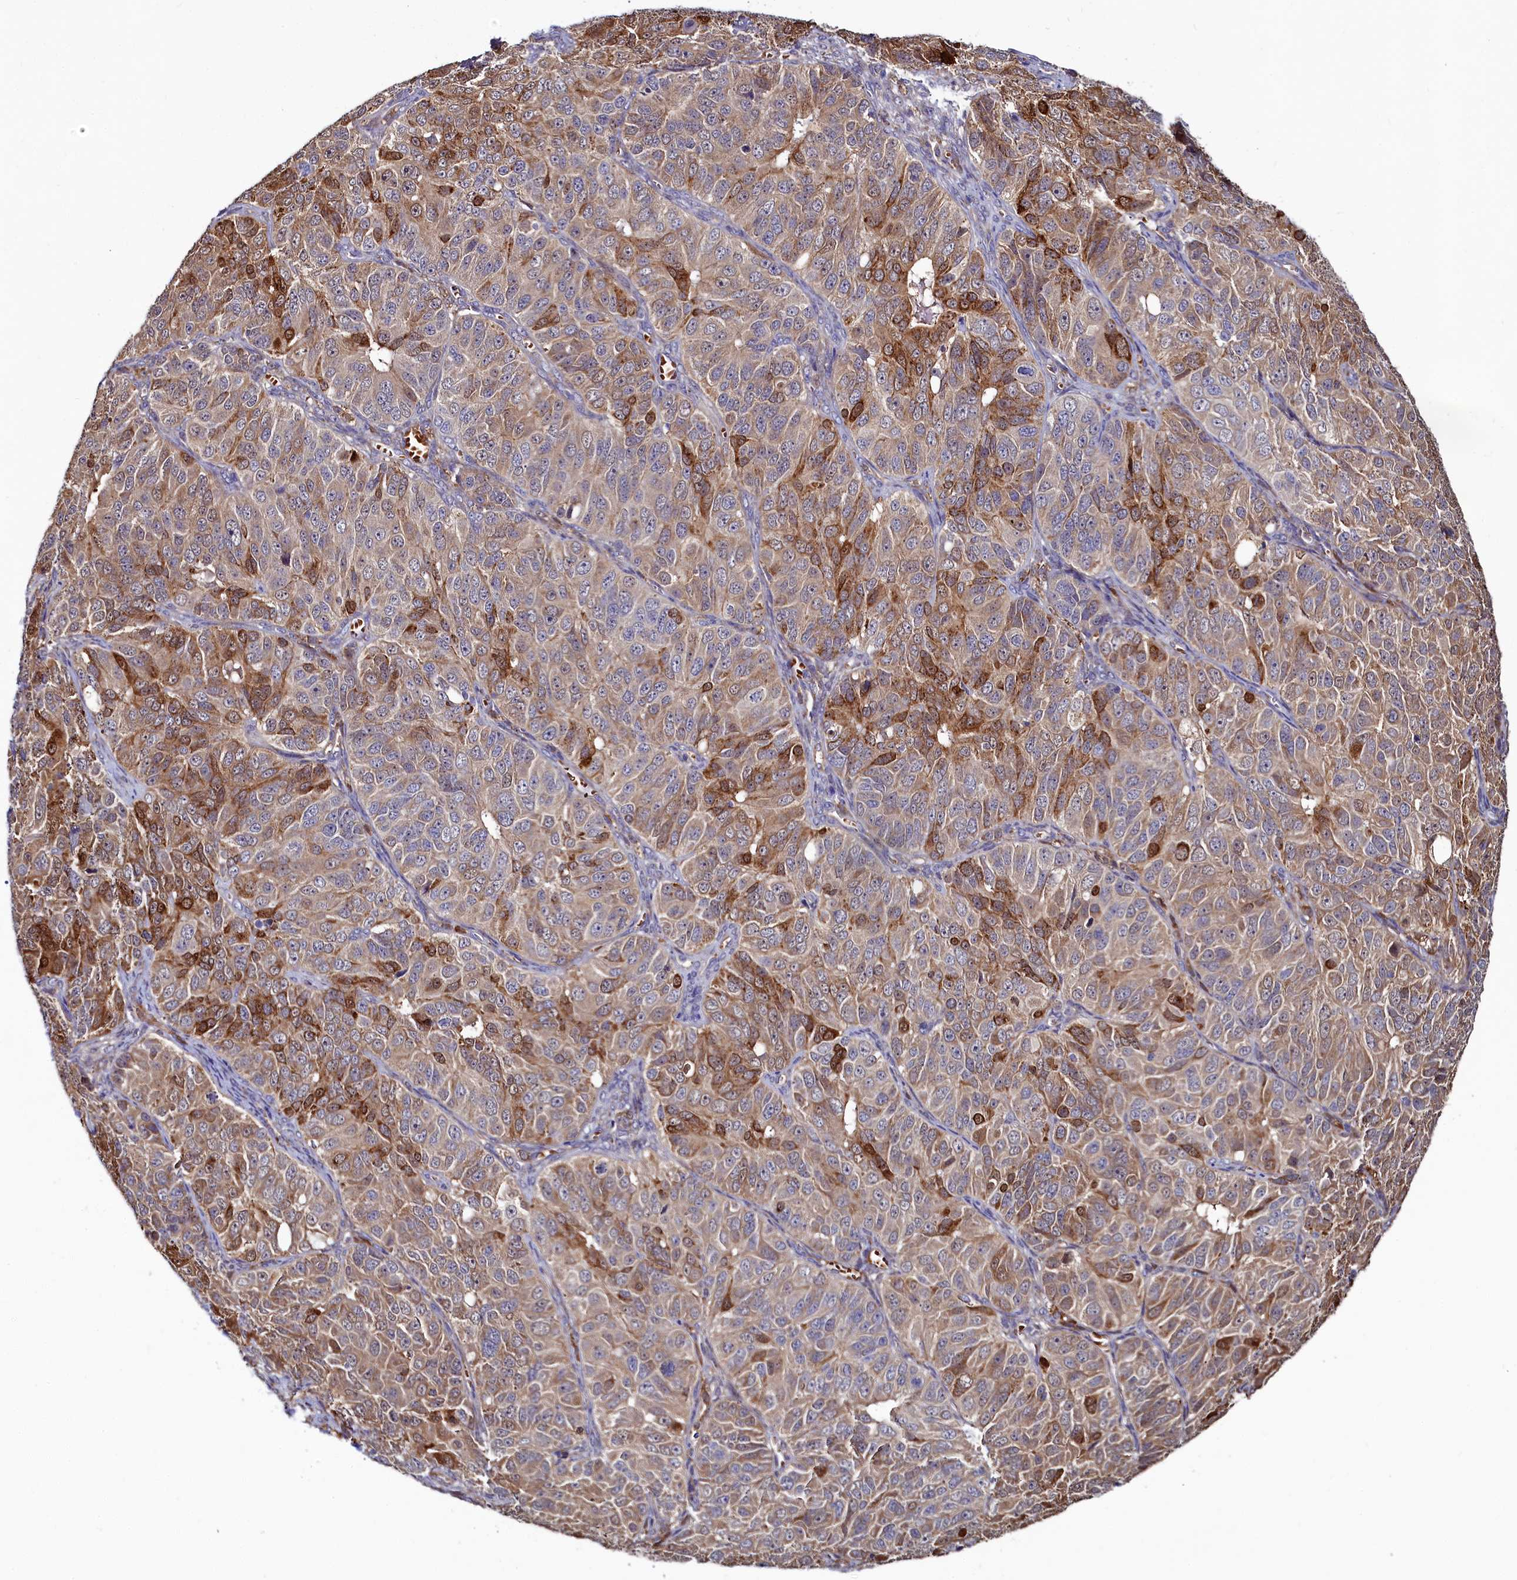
{"staining": {"intensity": "moderate", "quantity": "25%-75%", "location": "cytoplasmic/membranous"}, "tissue": "ovarian cancer", "cell_type": "Tumor cells", "image_type": "cancer", "snomed": [{"axis": "morphology", "description": "Carcinoma, endometroid"}, {"axis": "topography", "description": "Ovary"}], "caption": "An IHC photomicrograph of tumor tissue is shown. Protein staining in brown shows moderate cytoplasmic/membranous positivity in ovarian endometroid carcinoma within tumor cells. The protein is stained brown, and the nuclei are stained in blue (DAB IHC with brightfield microscopy, high magnification).", "gene": "ASTE1", "patient": {"sex": "female", "age": 51}}